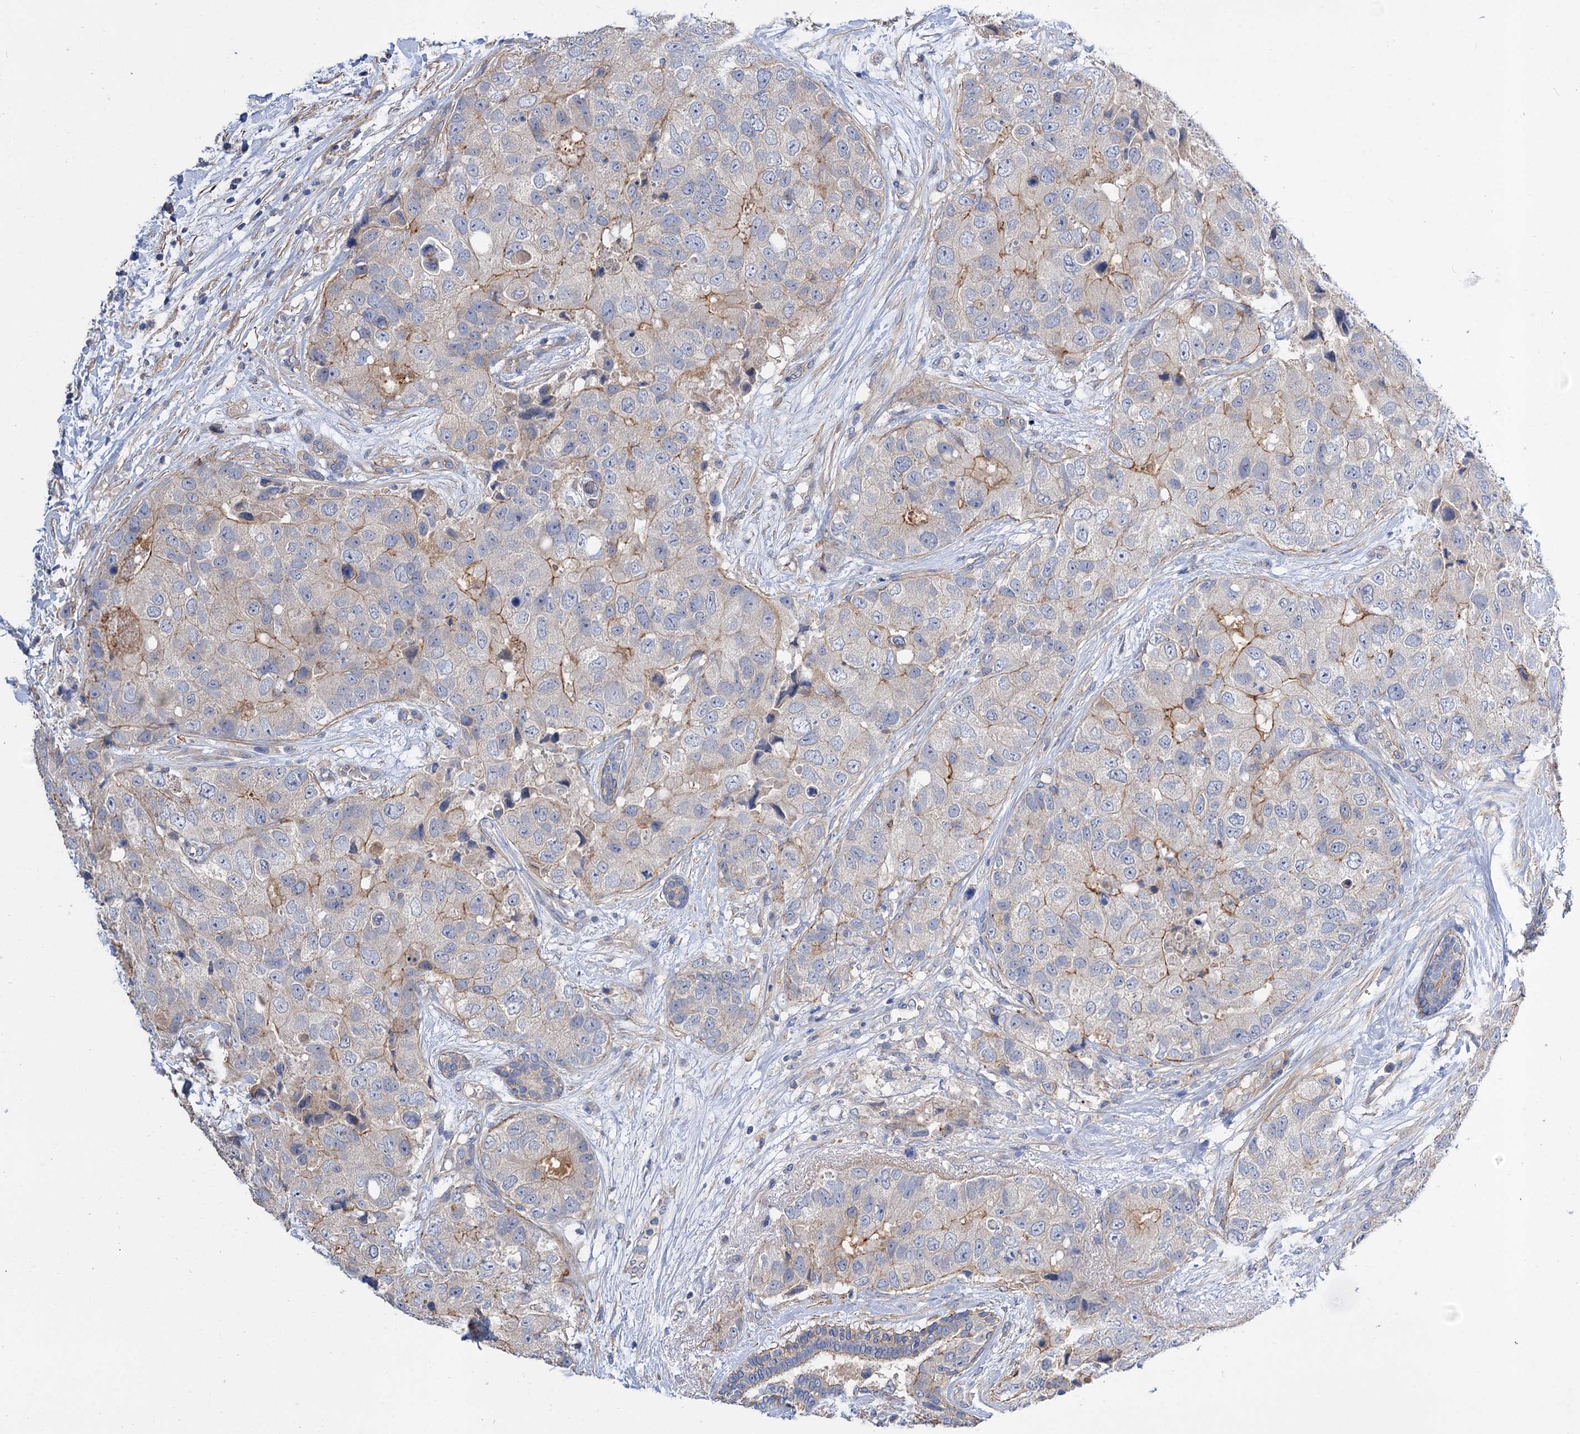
{"staining": {"intensity": "moderate", "quantity": "<25%", "location": "cytoplasmic/membranous"}, "tissue": "breast cancer", "cell_type": "Tumor cells", "image_type": "cancer", "snomed": [{"axis": "morphology", "description": "Duct carcinoma"}, {"axis": "topography", "description": "Breast"}], "caption": "A brown stain labels moderate cytoplasmic/membranous expression of a protein in human intraductal carcinoma (breast) tumor cells.", "gene": "NUDCD2", "patient": {"sex": "female", "age": 62}}